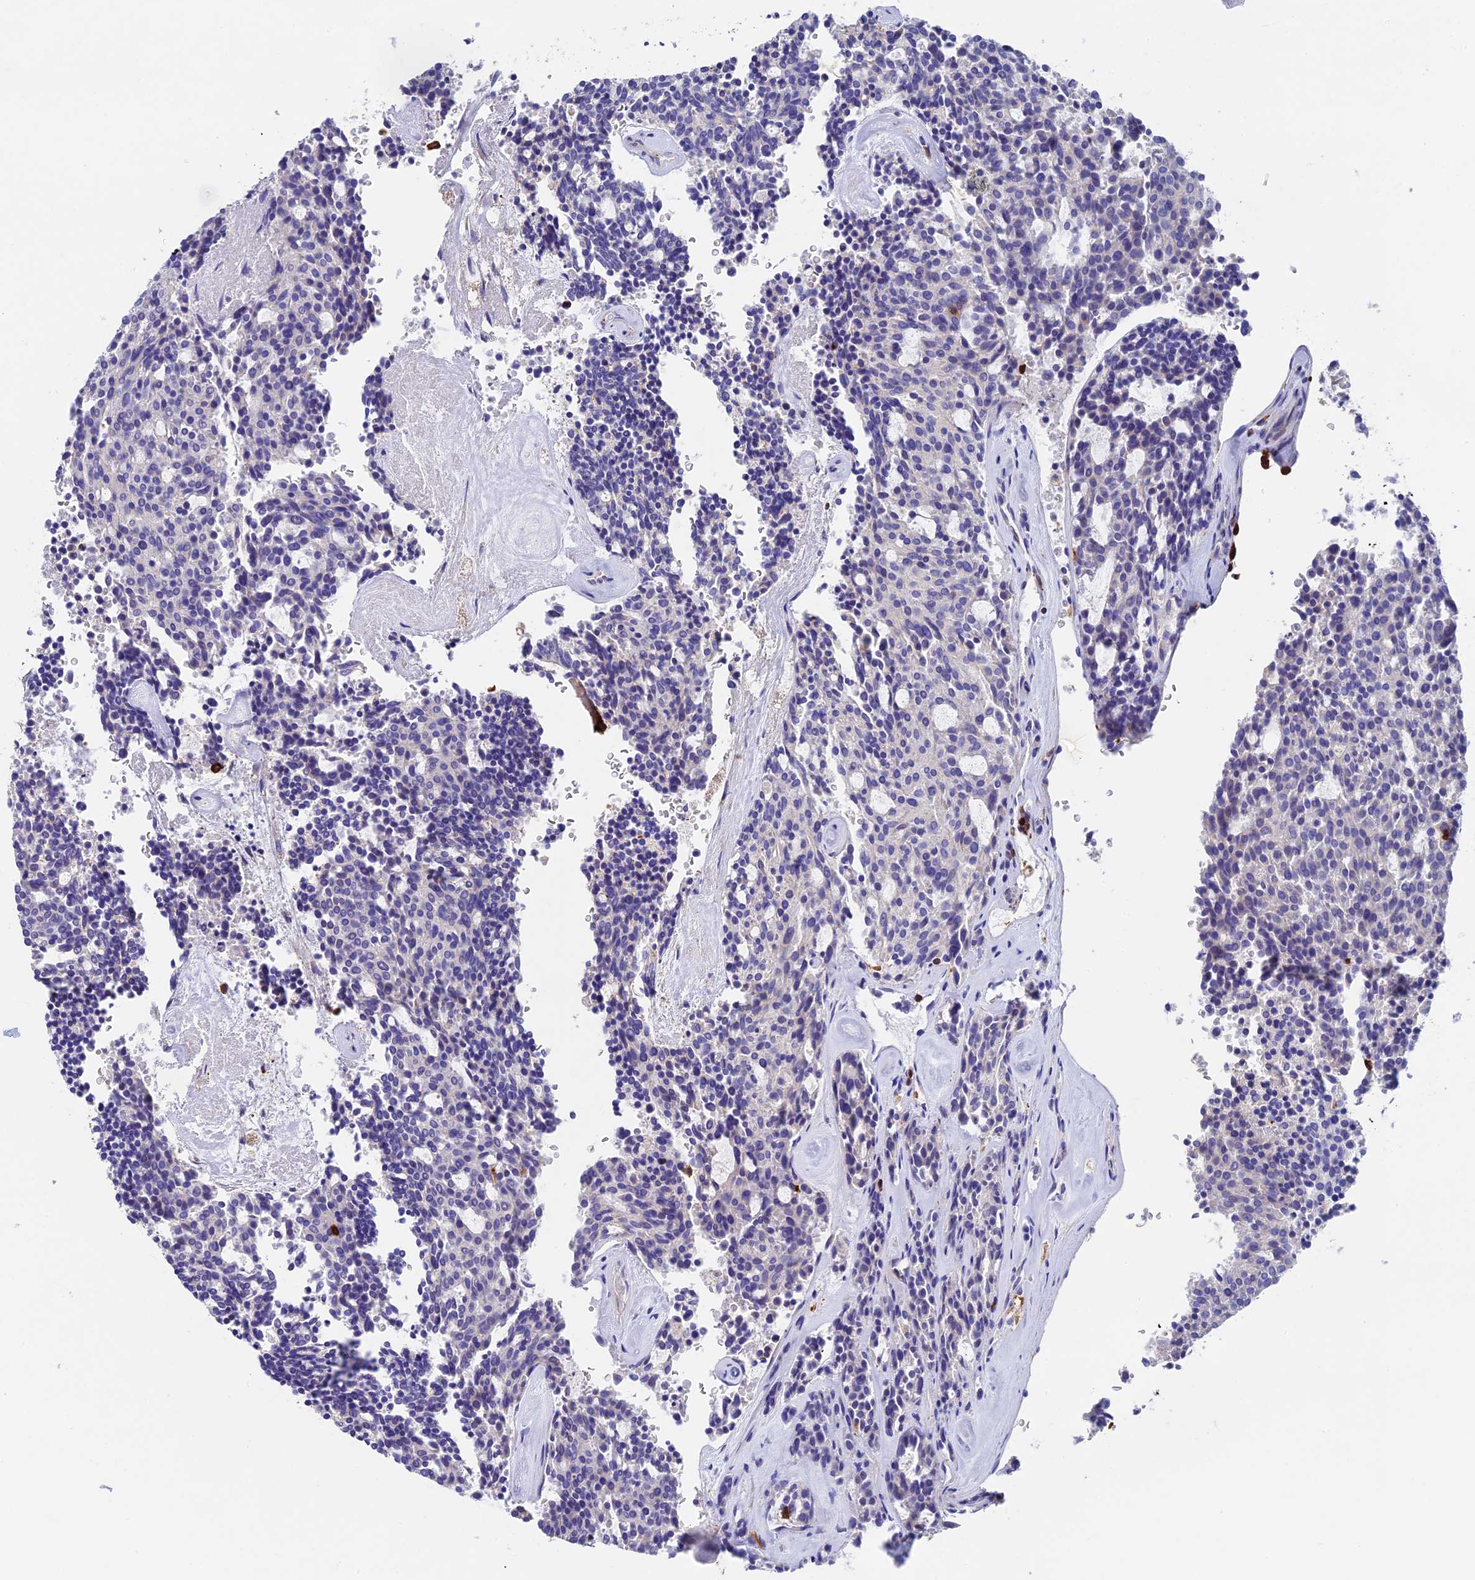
{"staining": {"intensity": "negative", "quantity": "none", "location": "none"}, "tissue": "carcinoid", "cell_type": "Tumor cells", "image_type": "cancer", "snomed": [{"axis": "morphology", "description": "Carcinoid, malignant, NOS"}, {"axis": "topography", "description": "Pancreas"}], "caption": "This is an IHC image of human malignant carcinoid. There is no staining in tumor cells.", "gene": "ADAT1", "patient": {"sex": "female", "age": 54}}